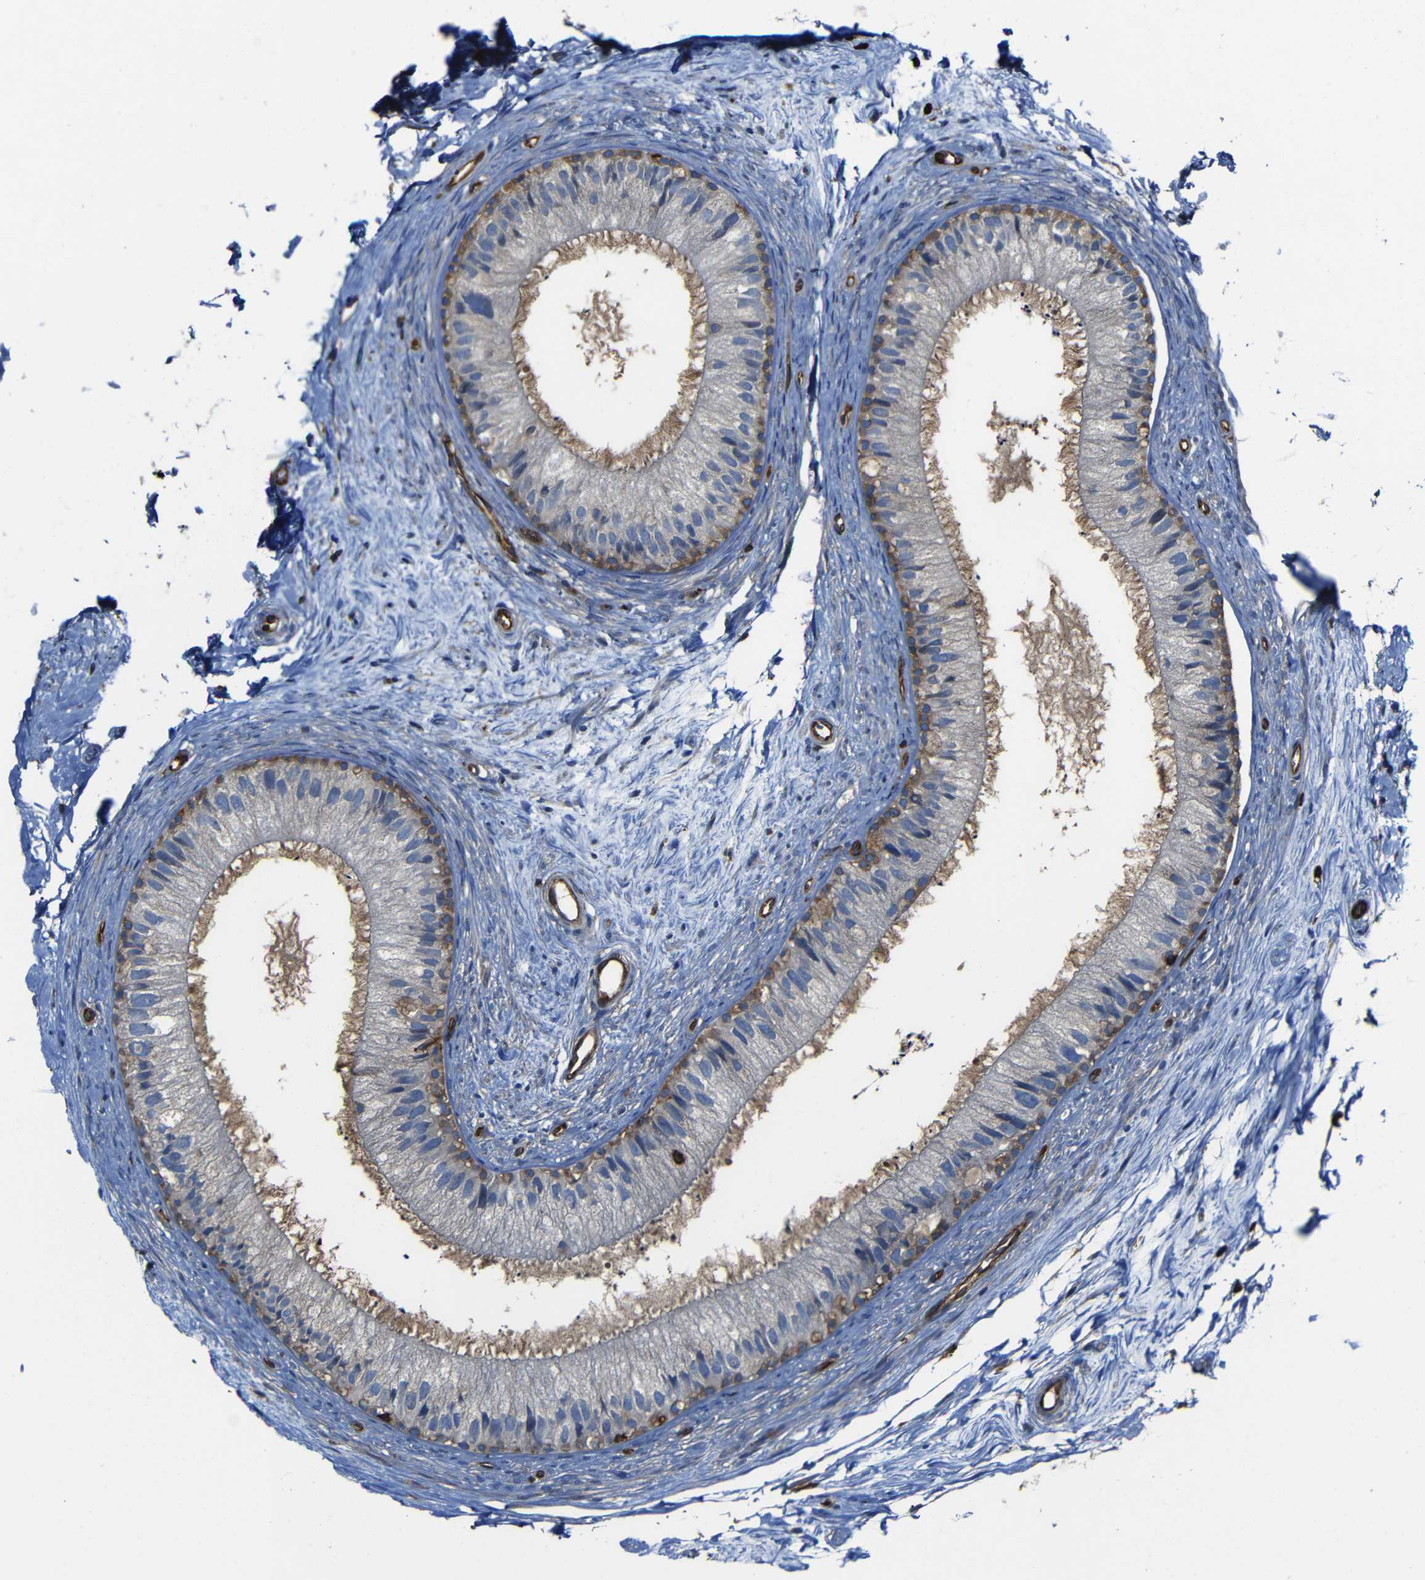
{"staining": {"intensity": "moderate", "quantity": "25%-75%", "location": "cytoplasmic/membranous"}, "tissue": "epididymis", "cell_type": "Glandular cells", "image_type": "normal", "snomed": [{"axis": "morphology", "description": "Normal tissue, NOS"}, {"axis": "topography", "description": "Epididymis"}], "caption": "Protein analysis of normal epididymis demonstrates moderate cytoplasmic/membranous expression in approximately 25%-75% of glandular cells. (IHC, brightfield microscopy, high magnification).", "gene": "ARHGEF1", "patient": {"sex": "male", "age": 56}}